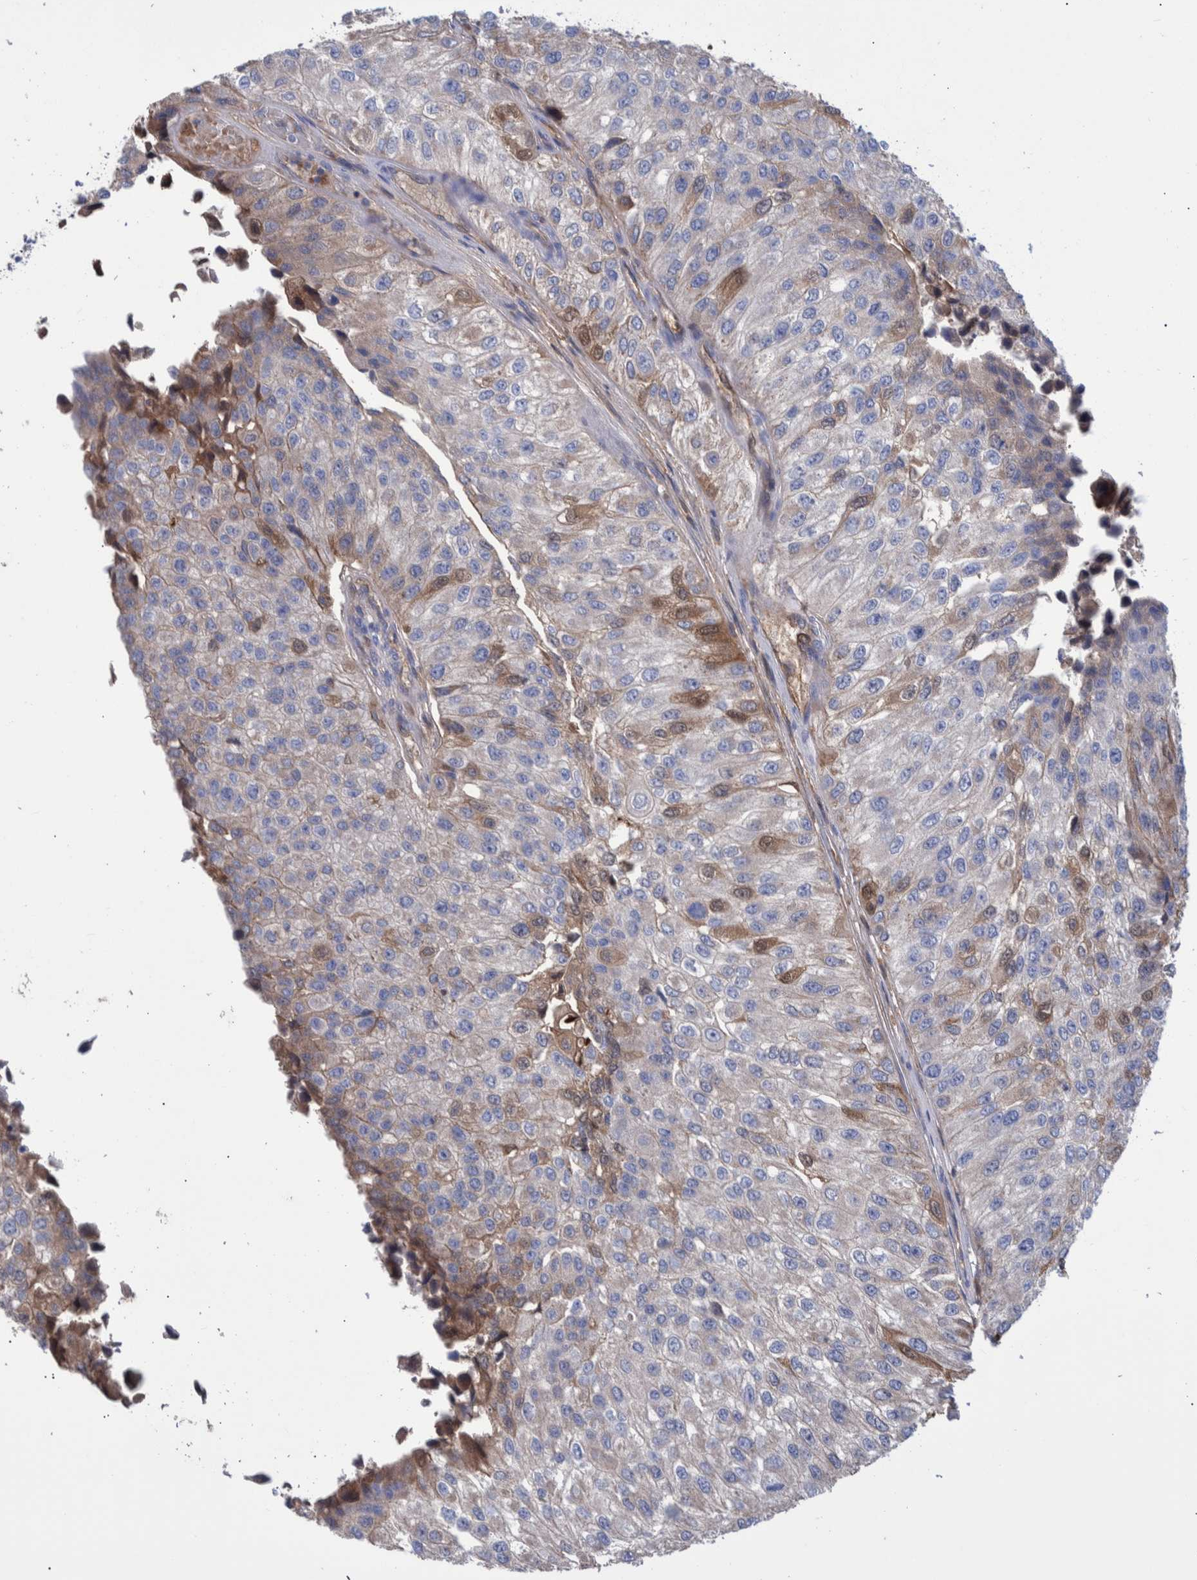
{"staining": {"intensity": "moderate", "quantity": "<25%", "location": "cytoplasmic/membranous"}, "tissue": "urothelial cancer", "cell_type": "Tumor cells", "image_type": "cancer", "snomed": [{"axis": "morphology", "description": "Urothelial carcinoma, High grade"}, {"axis": "topography", "description": "Kidney"}, {"axis": "topography", "description": "Urinary bladder"}], "caption": "An immunohistochemistry (IHC) image of tumor tissue is shown. Protein staining in brown shows moderate cytoplasmic/membranous positivity in high-grade urothelial carcinoma within tumor cells. (IHC, brightfield microscopy, high magnification).", "gene": "DLL4", "patient": {"sex": "male", "age": 77}}